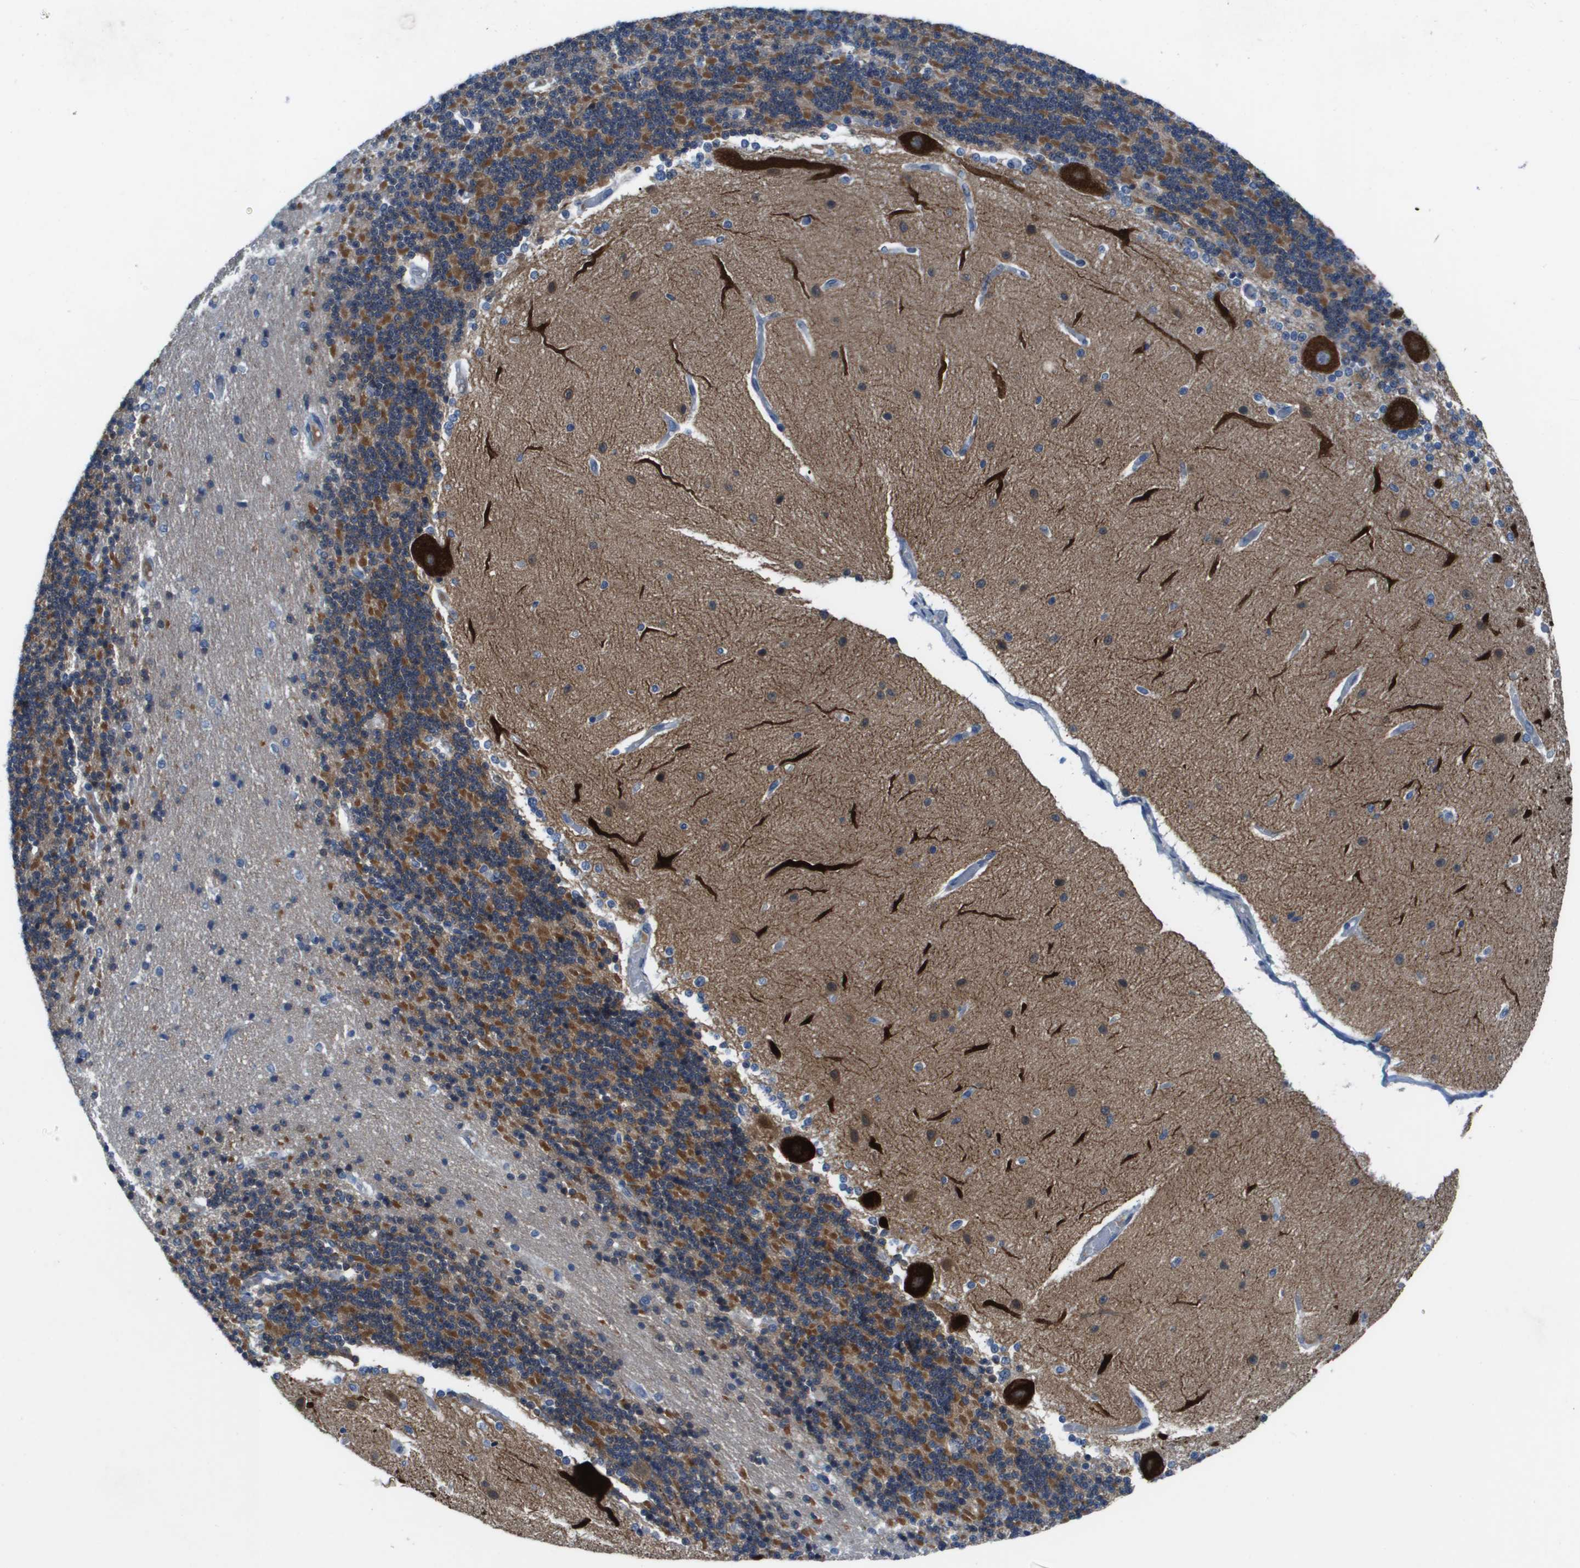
{"staining": {"intensity": "moderate", "quantity": "25%-75%", "location": "cytoplasmic/membranous"}, "tissue": "cerebellum", "cell_type": "Cells in granular layer", "image_type": "normal", "snomed": [{"axis": "morphology", "description": "Normal tissue, NOS"}, {"axis": "topography", "description": "Cerebellum"}], "caption": "Normal cerebellum demonstrates moderate cytoplasmic/membranous staining in approximately 25%-75% of cells in granular layer, visualized by immunohistochemistry. The staining was performed using DAB (3,3'-diaminobenzidine), with brown indicating positive protein expression. Nuclei are stained blue with hematoxylin.", "gene": "NCS1", "patient": {"sex": "female", "age": 54}}